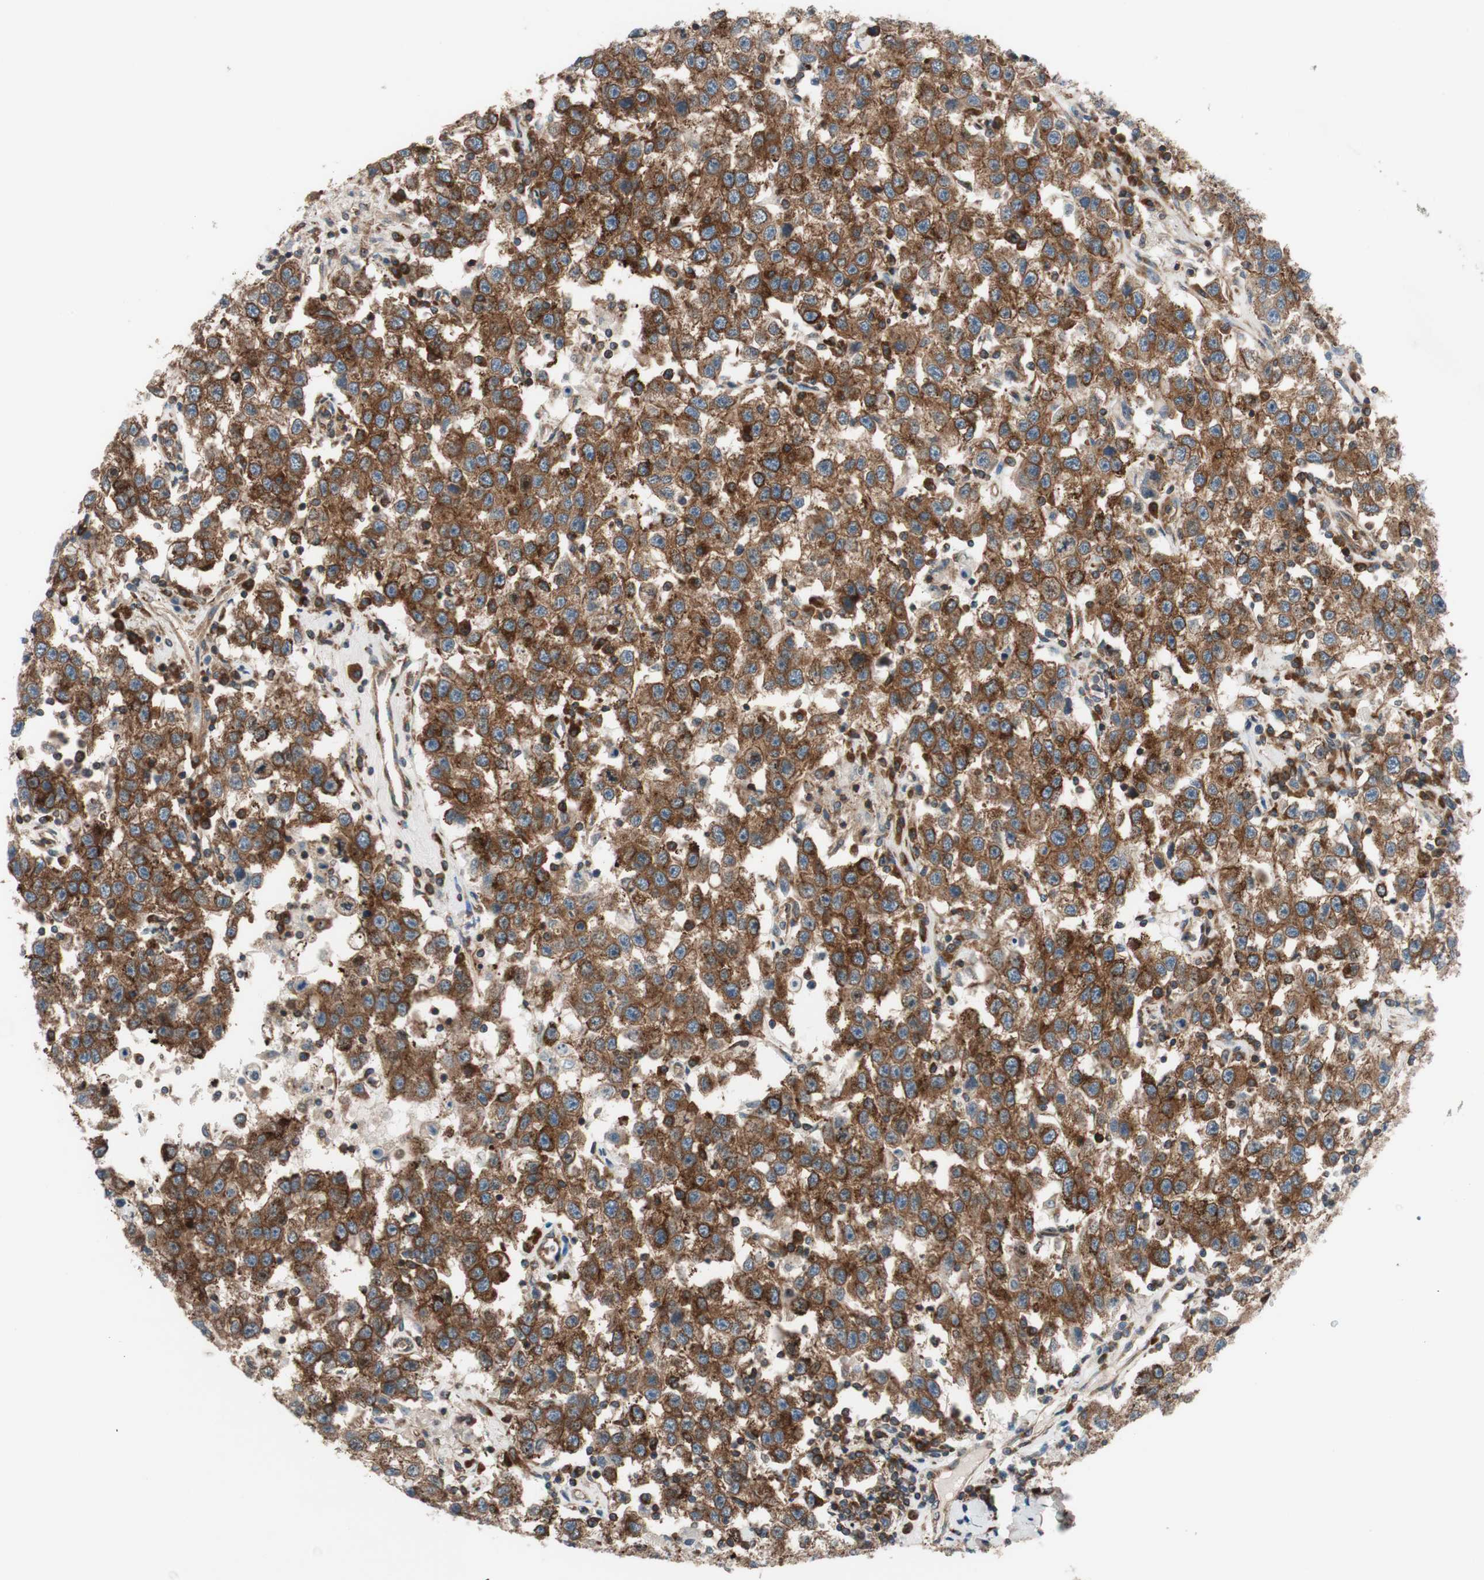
{"staining": {"intensity": "moderate", "quantity": ">75%", "location": "cytoplasmic/membranous"}, "tissue": "testis cancer", "cell_type": "Tumor cells", "image_type": "cancer", "snomed": [{"axis": "morphology", "description": "Seminoma, NOS"}, {"axis": "topography", "description": "Testis"}], "caption": "Moderate cytoplasmic/membranous protein expression is seen in approximately >75% of tumor cells in testis cancer.", "gene": "CCN4", "patient": {"sex": "male", "age": 41}}